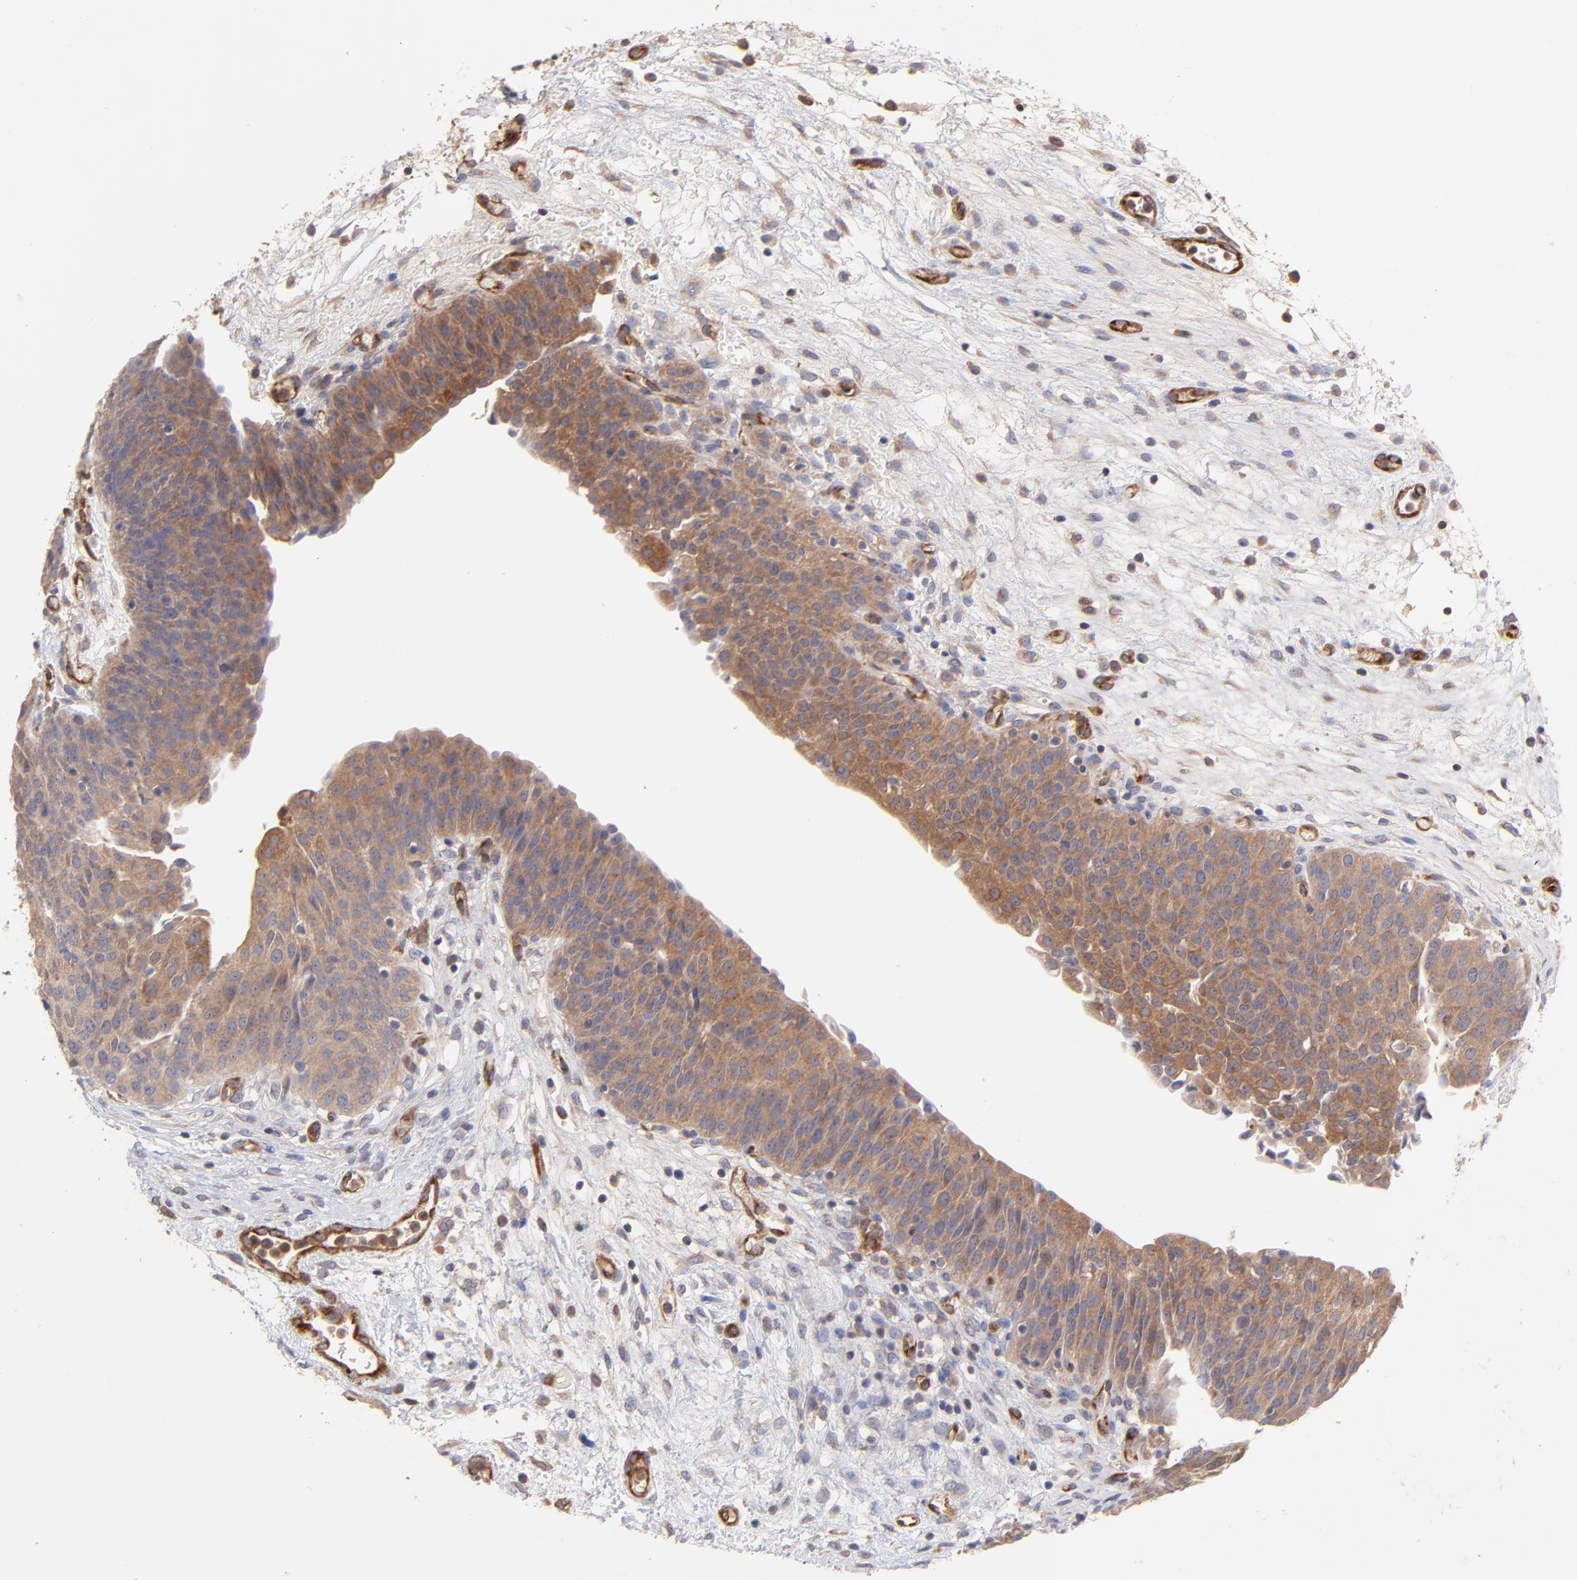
{"staining": {"intensity": "moderate", "quantity": ">75%", "location": "cytoplasmic/membranous"}, "tissue": "urinary bladder", "cell_type": "Urothelial cells", "image_type": "normal", "snomed": [{"axis": "morphology", "description": "Normal tissue, NOS"}, {"axis": "topography", "description": "Smooth muscle"}, {"axis": "topography", "description": "Urinary bladder"}], "caption": "Moderate cytoplasmic/membranous expression is present in approximately >75% of urothelial cells in benign urinary bladder. The protein of interest is stained brown, and the nuclei are stained in blue (DAB (3,3'-diaminobenzidine) IHC with brightfield microscopy, high magnification).", "gene": "ASB7", "patient": {"sex": "male", "age": 35}}